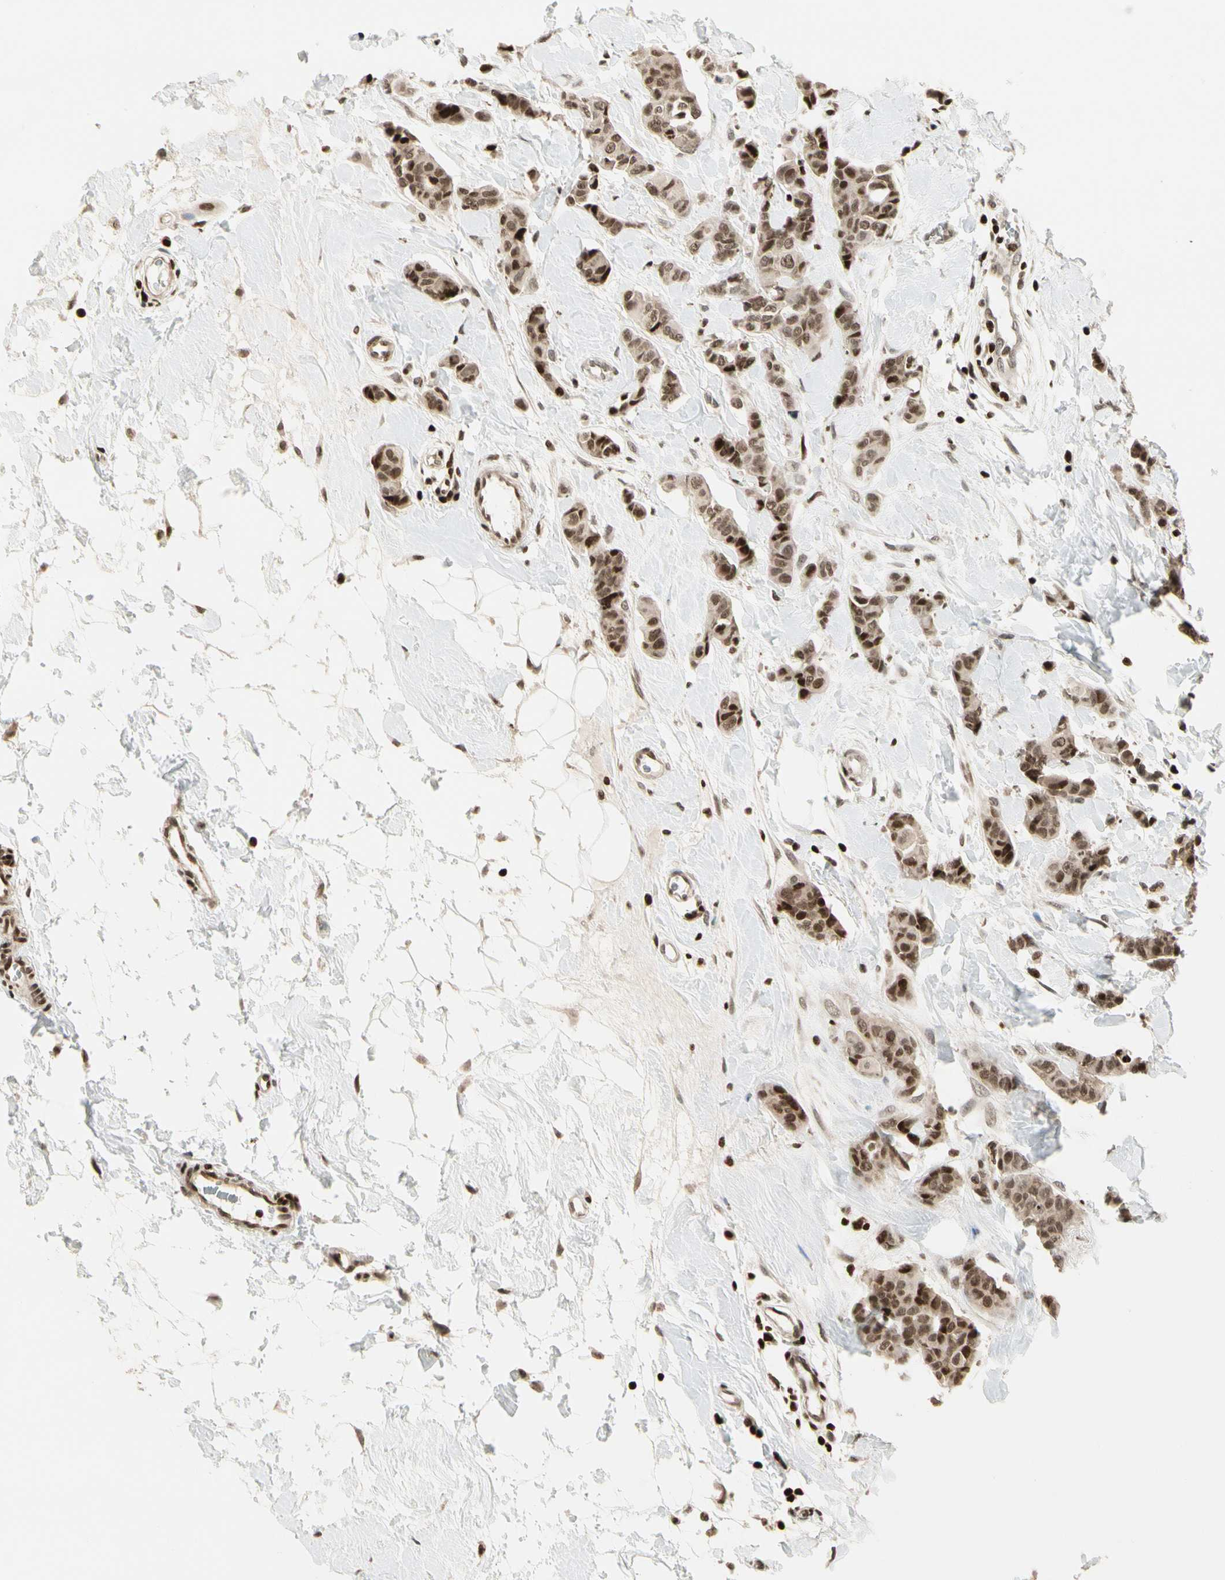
{"staining": {"intensity": "moderate", "quantity": ">75%", "location": "cytoplasmic/membranous,nuclear"}, "tissue": "breast cancer", "cell_type": "Tumor cells", "image_type": "cancer", "snomed": [{"axis": "morphology", "description": "Normal tissue, NOS"}, {"axis": "morphology", "description": "Duct carcinoma"}, {"axis": "topography", "description": "Breast"}], "caption": "DAB immunohistochemical staining of human breast cancer reveals moderate cytoplasmic/membranous and nuclear protein staining in about >75% of tumor cells.", "gene": "TSHZ3", "patient": {"sex": "female", "age": 40}}